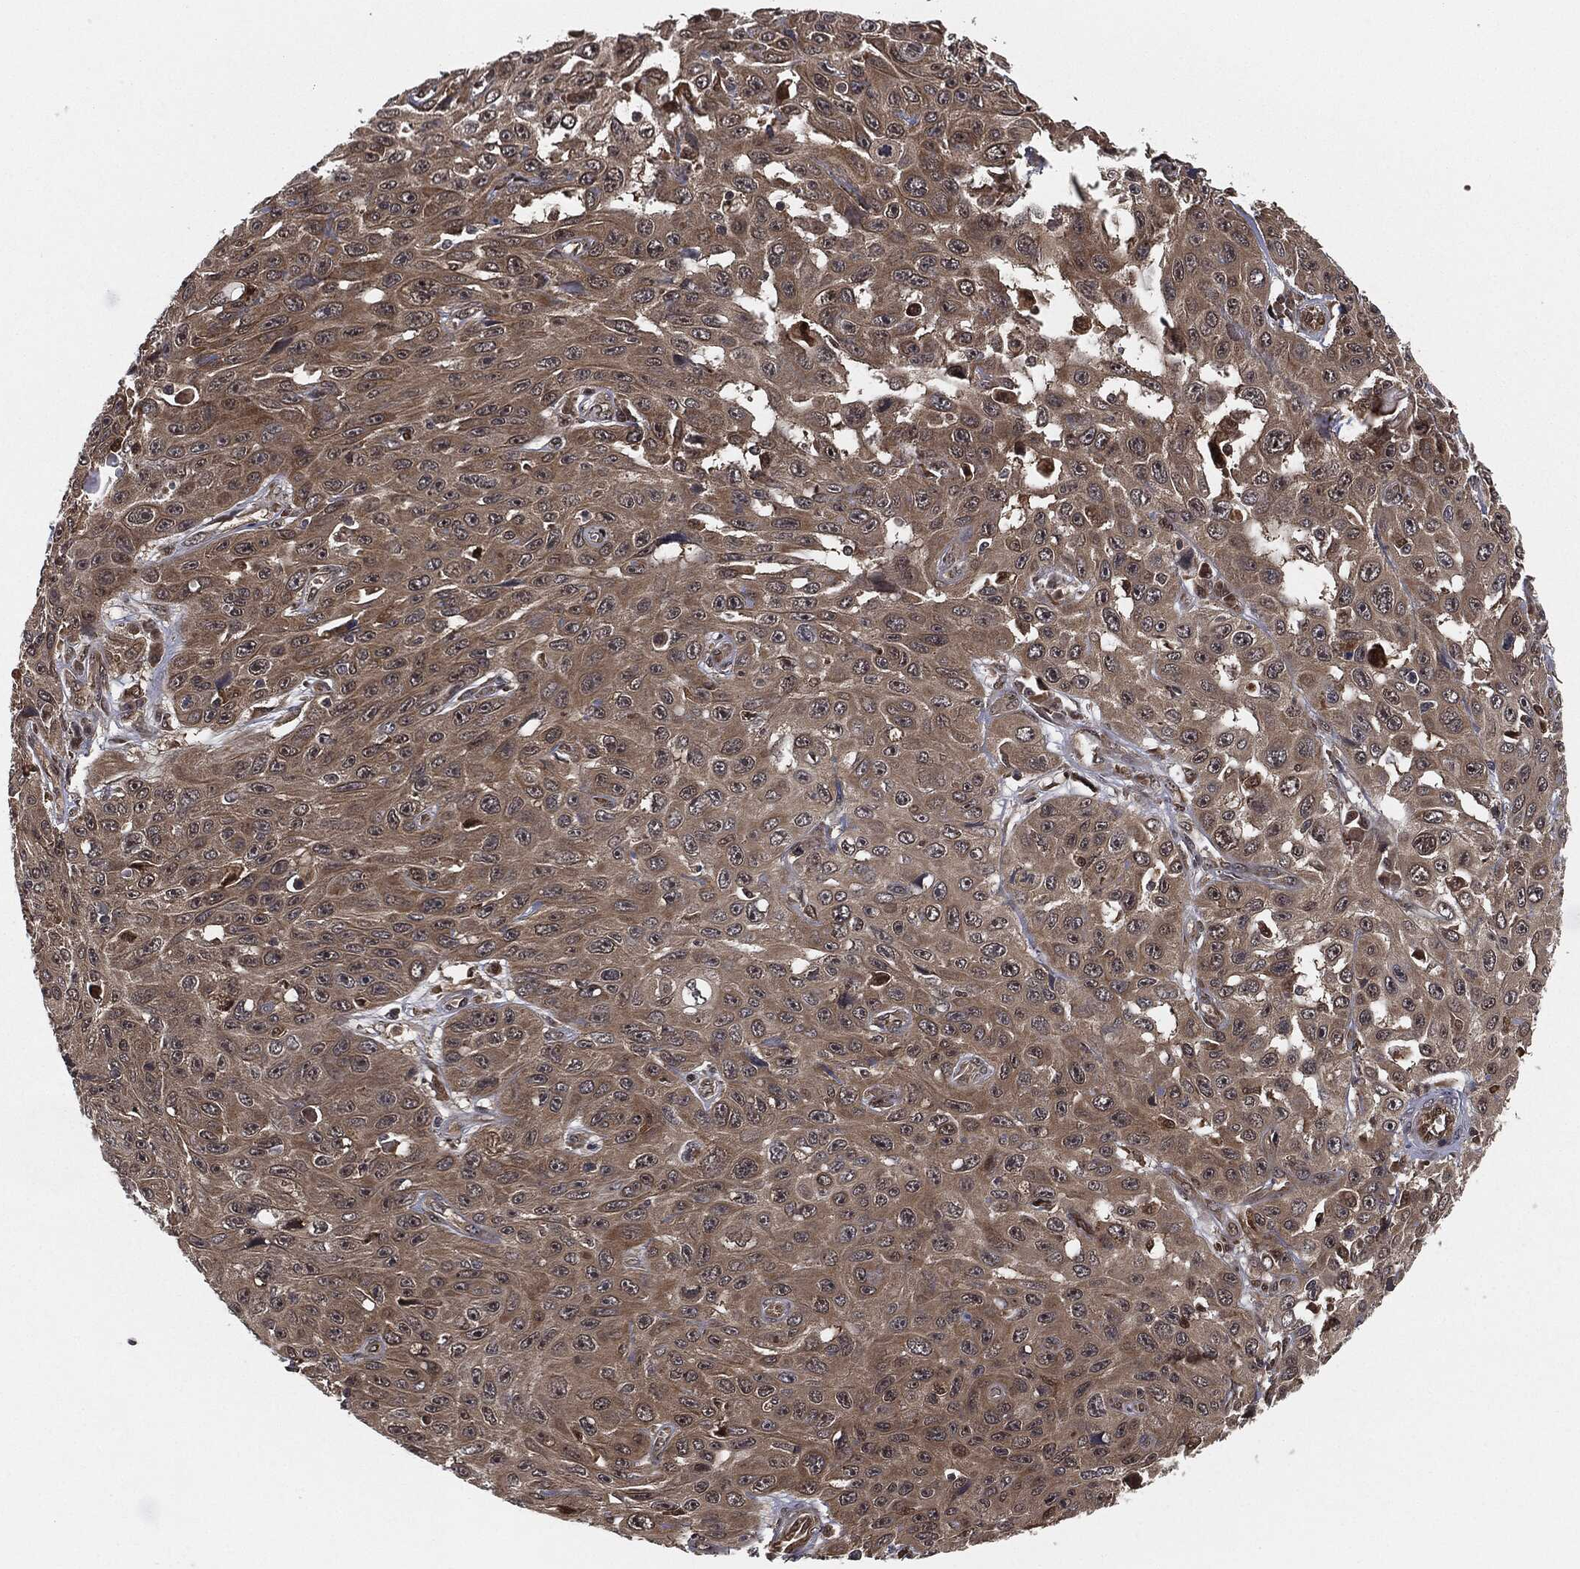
{"staining": {"intensity": "weak", "quantity": ">75%", "location": "cytoplasmic/membranous"}, "tissue": "skin cancer", "cell_type": "Tumor cells", "image_type": "cancer", "snomed": [{"axis": "morphology", "description": "Squamous cell carcinoma, NOS"}, {"axis": "topography", "description": "Skin"}], "caption": "Approximately >75% of tumor cells in squamous cell carcinoma (skin) show weak cytoplasmic/membranous protein positivity as visualized by brown immunohistochemical staining.", "gene": "CAPRIN2", "patient": {"sex": "male", "age": 82}}